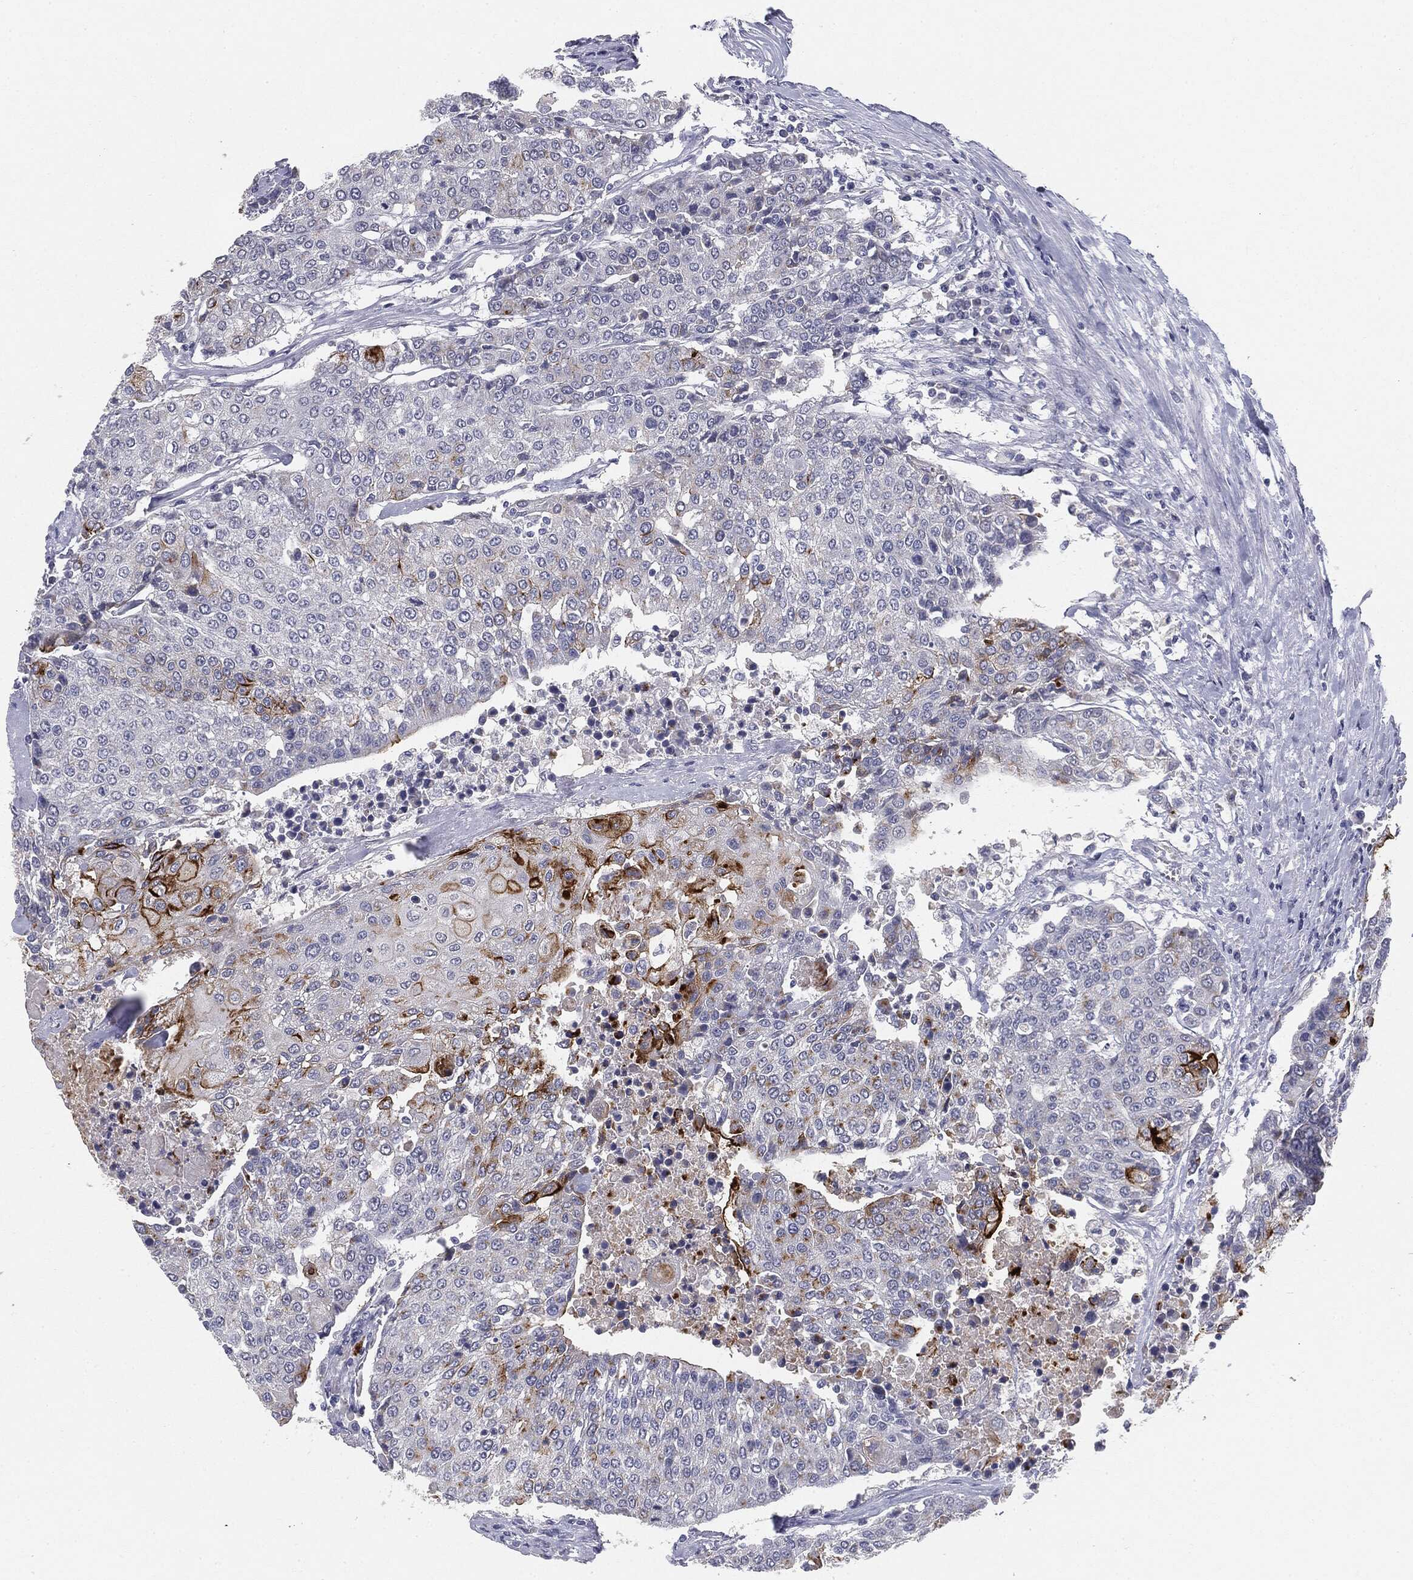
{"staining": {"intensity": "strong", "quantity": "<25%", "location": "cytoplasmic/membranous"}, "tissue": "urothelial cancer", "cell_type": "Tumor cells", "image_type": "cancer", "snomed": [{"axis": "morphology", "description": "Urothelial carcinoma, High grade"}, {"axis": "topography", "description": "Urinary bladder"}], "caption": "Brown immunohistochemical staining in high-grade urothelial carcinoma shows strong cytoplasmic/membranous expression in about <25% of tumor cells.", "gene": "MUC1", "patient": {"sex": "female", "age": 85}}